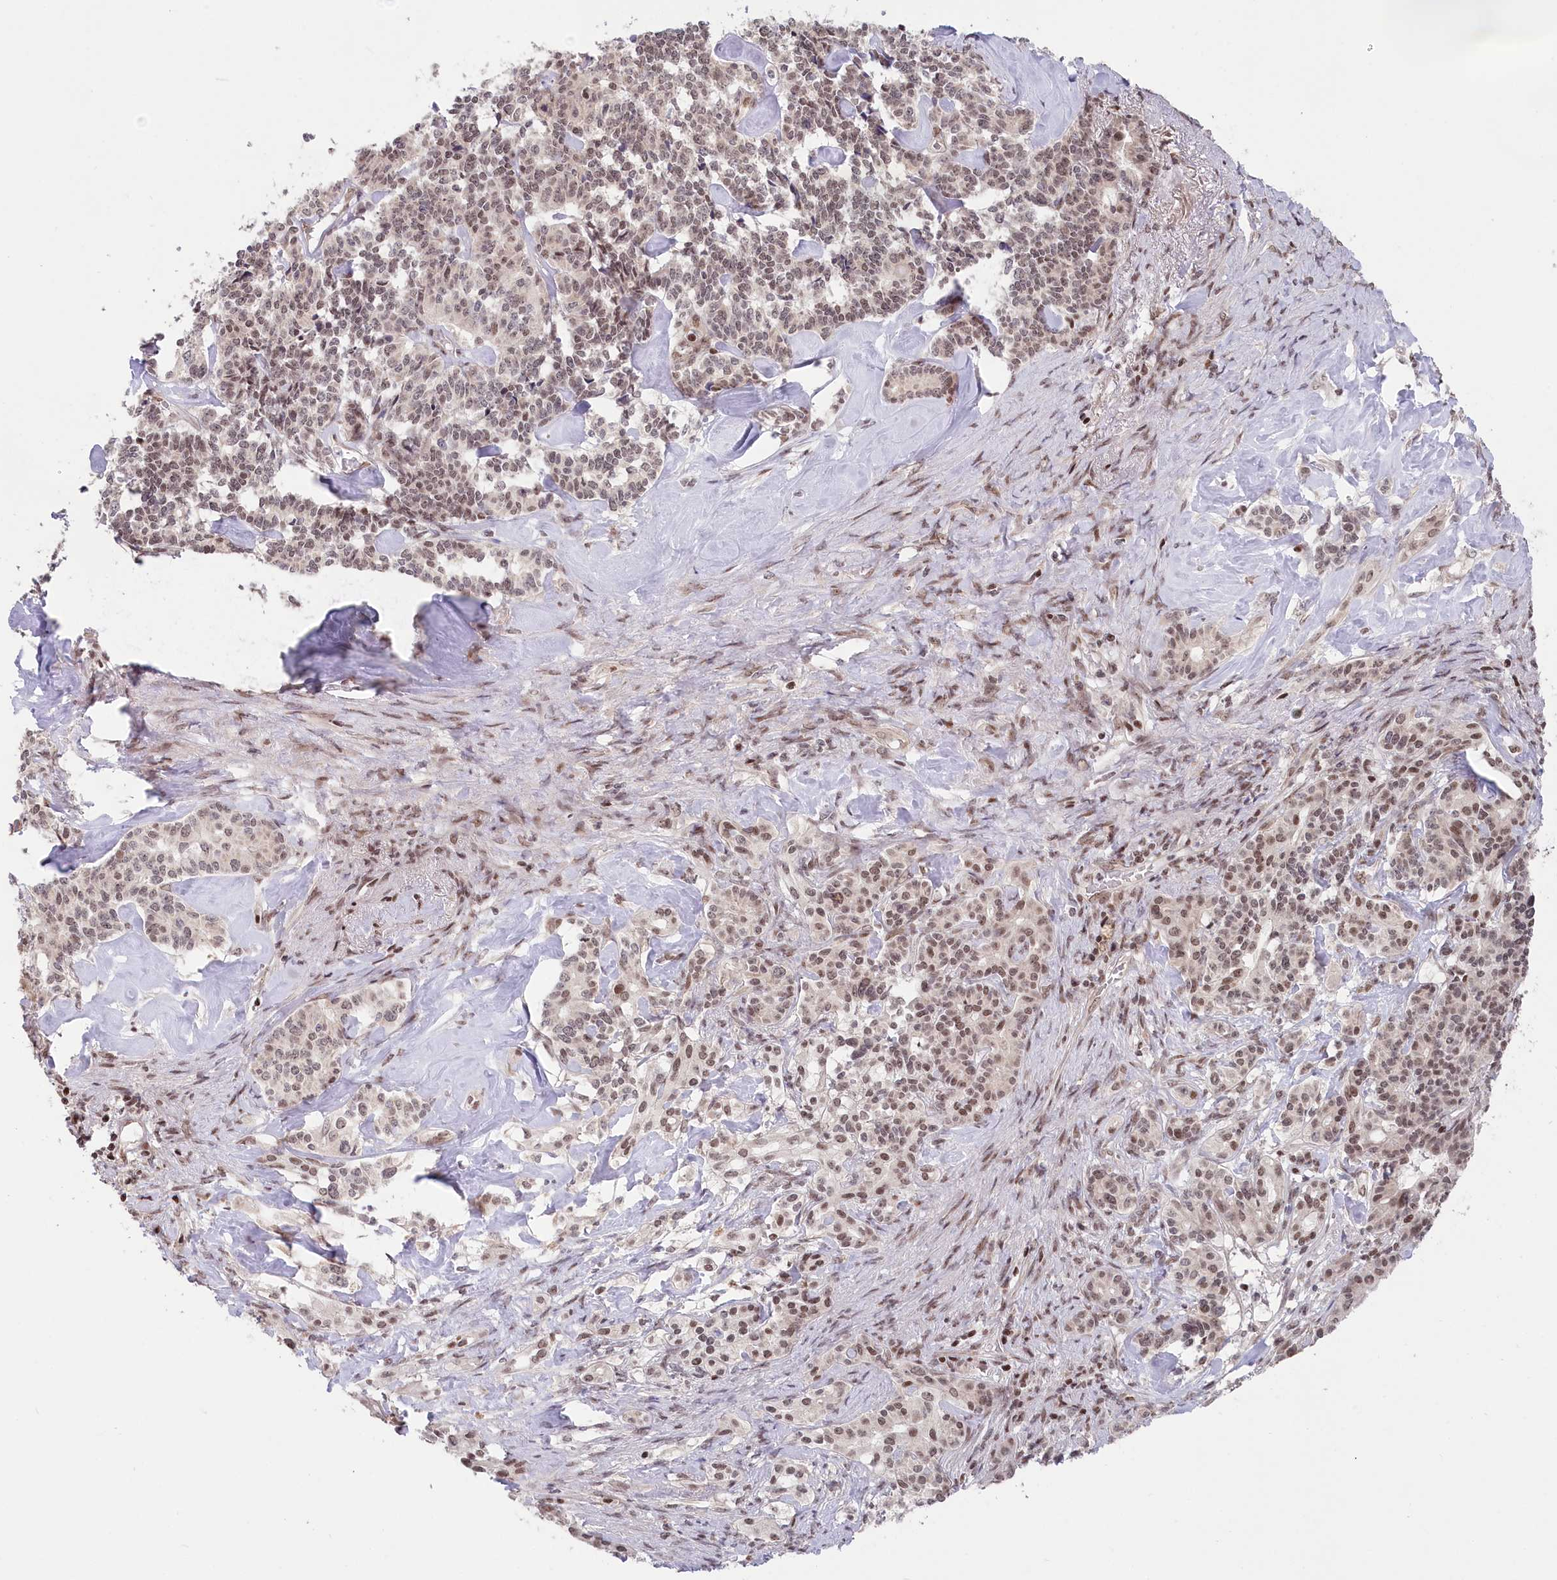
{"staining": {"intensity": "weak", "quantity": "25%-75%", "location": "nuclear"}, "tissue": "pancreatic cancer", "cell_type": "Tumor cells", "image_type": "cancer", "snomed": [{"axis": "morphology", "description": "Adenocarcinoma, NOS"}, {"axis": "topography", "description": "Pancreas"}], "caption": "Immunohistochemistry (IHC) (DAB (3,3'-diaminobenzidine)) staining of human adenocarcinoma (pancreatic) demonstrates weak nuclear protein staining in approximately 25%-75% of tumor cells. Nuclei are stained in blue.", "gene": "CGGBP1", "patient": {"sex": "female", "age": 74}}